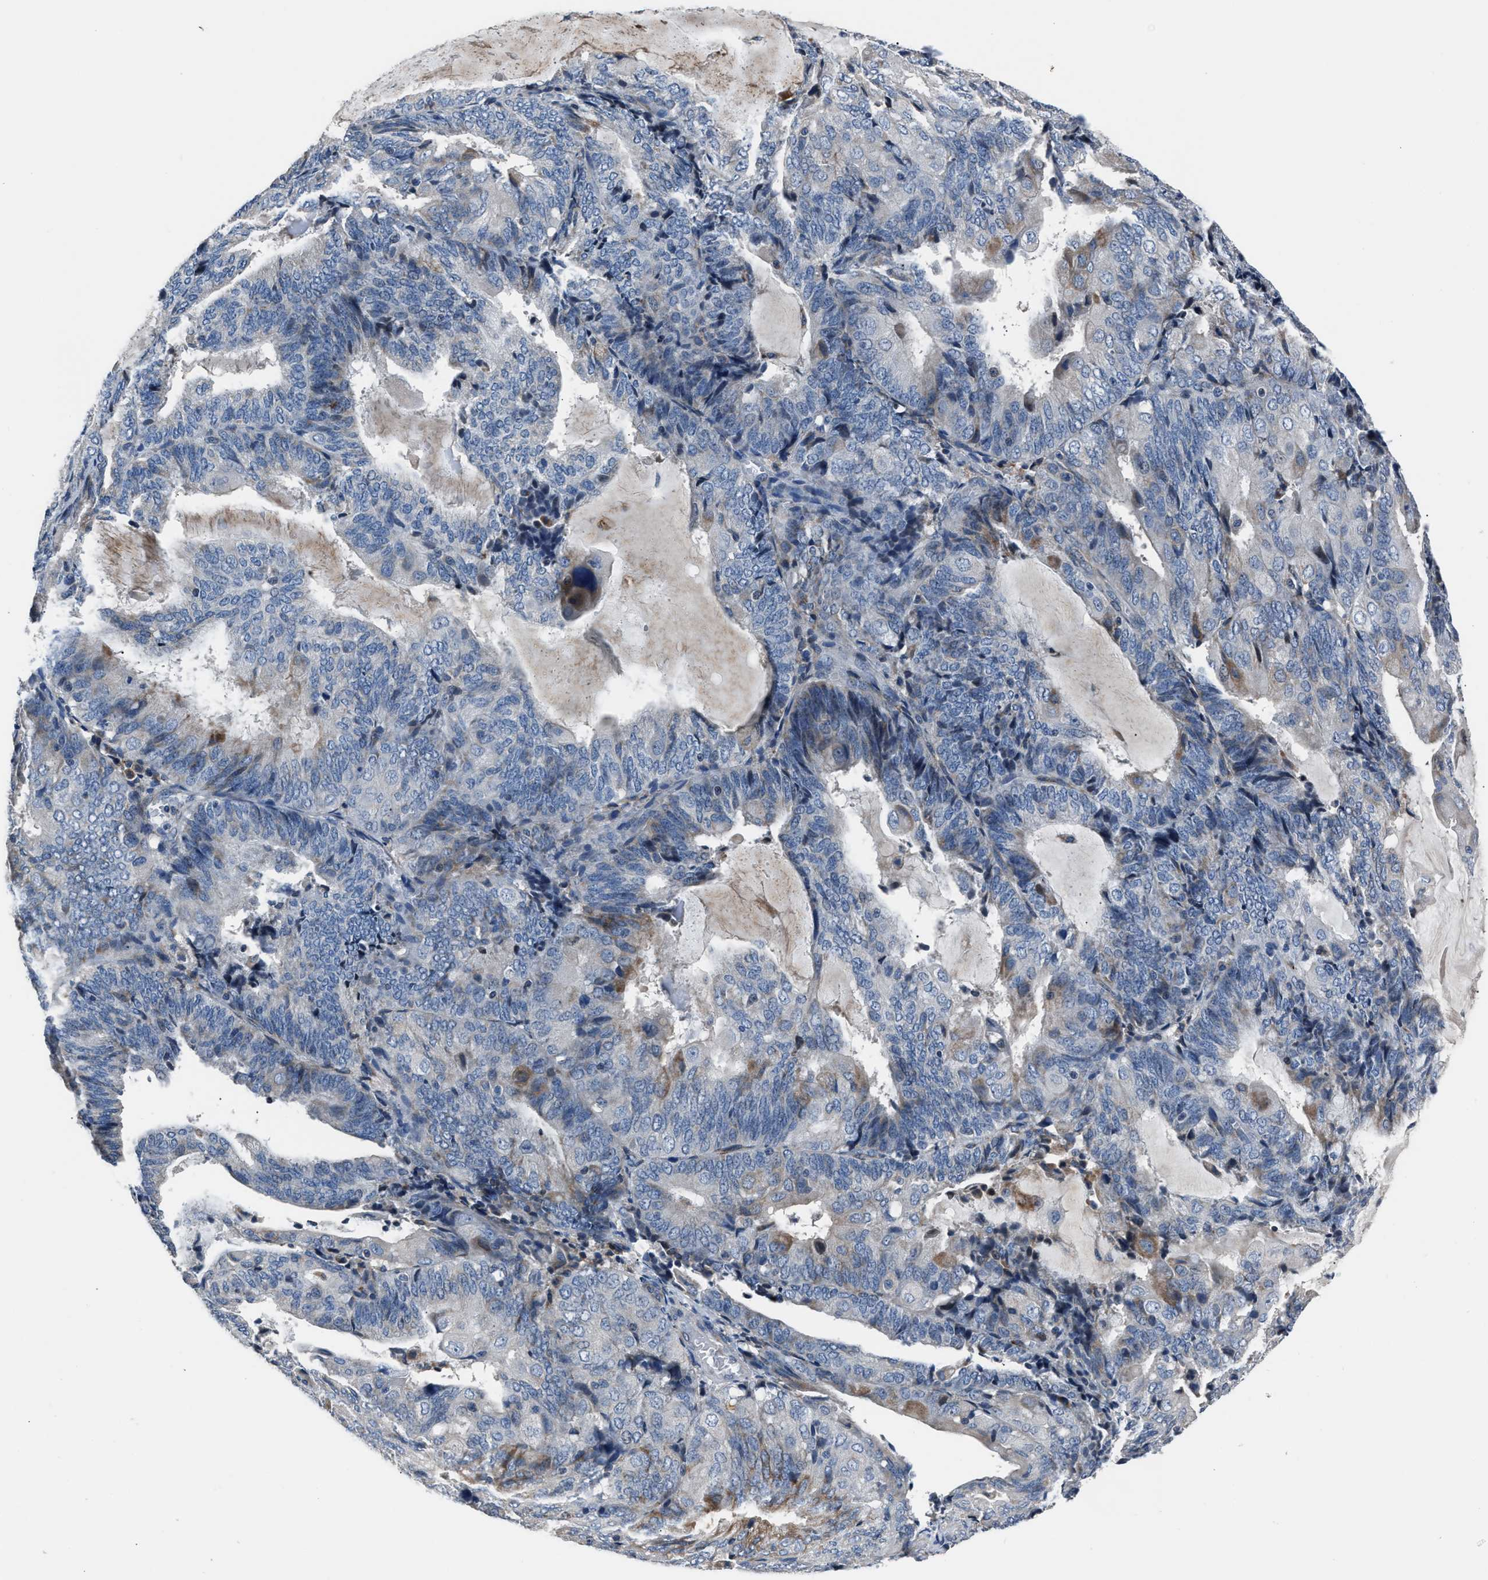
{"staining": {"intensity": "weak", "quantity": "<25%", "location": "cytoplasmic/membranous"}, "tissue": "endometrial cancer", "cell_type": "Tumor cells", "image_type": "cancer", "snomed": [{"axis": "morphology", "description": "Adenocarcinoma, NOS"}, {"axis": "topography", "description": "Endometrium"}], "caption": "The histopathology image displays no significant positivity in tumor cells of endometrial cancer.", "gene": "DNAJC24", "patient": {"sex": "female", "age": 81}}